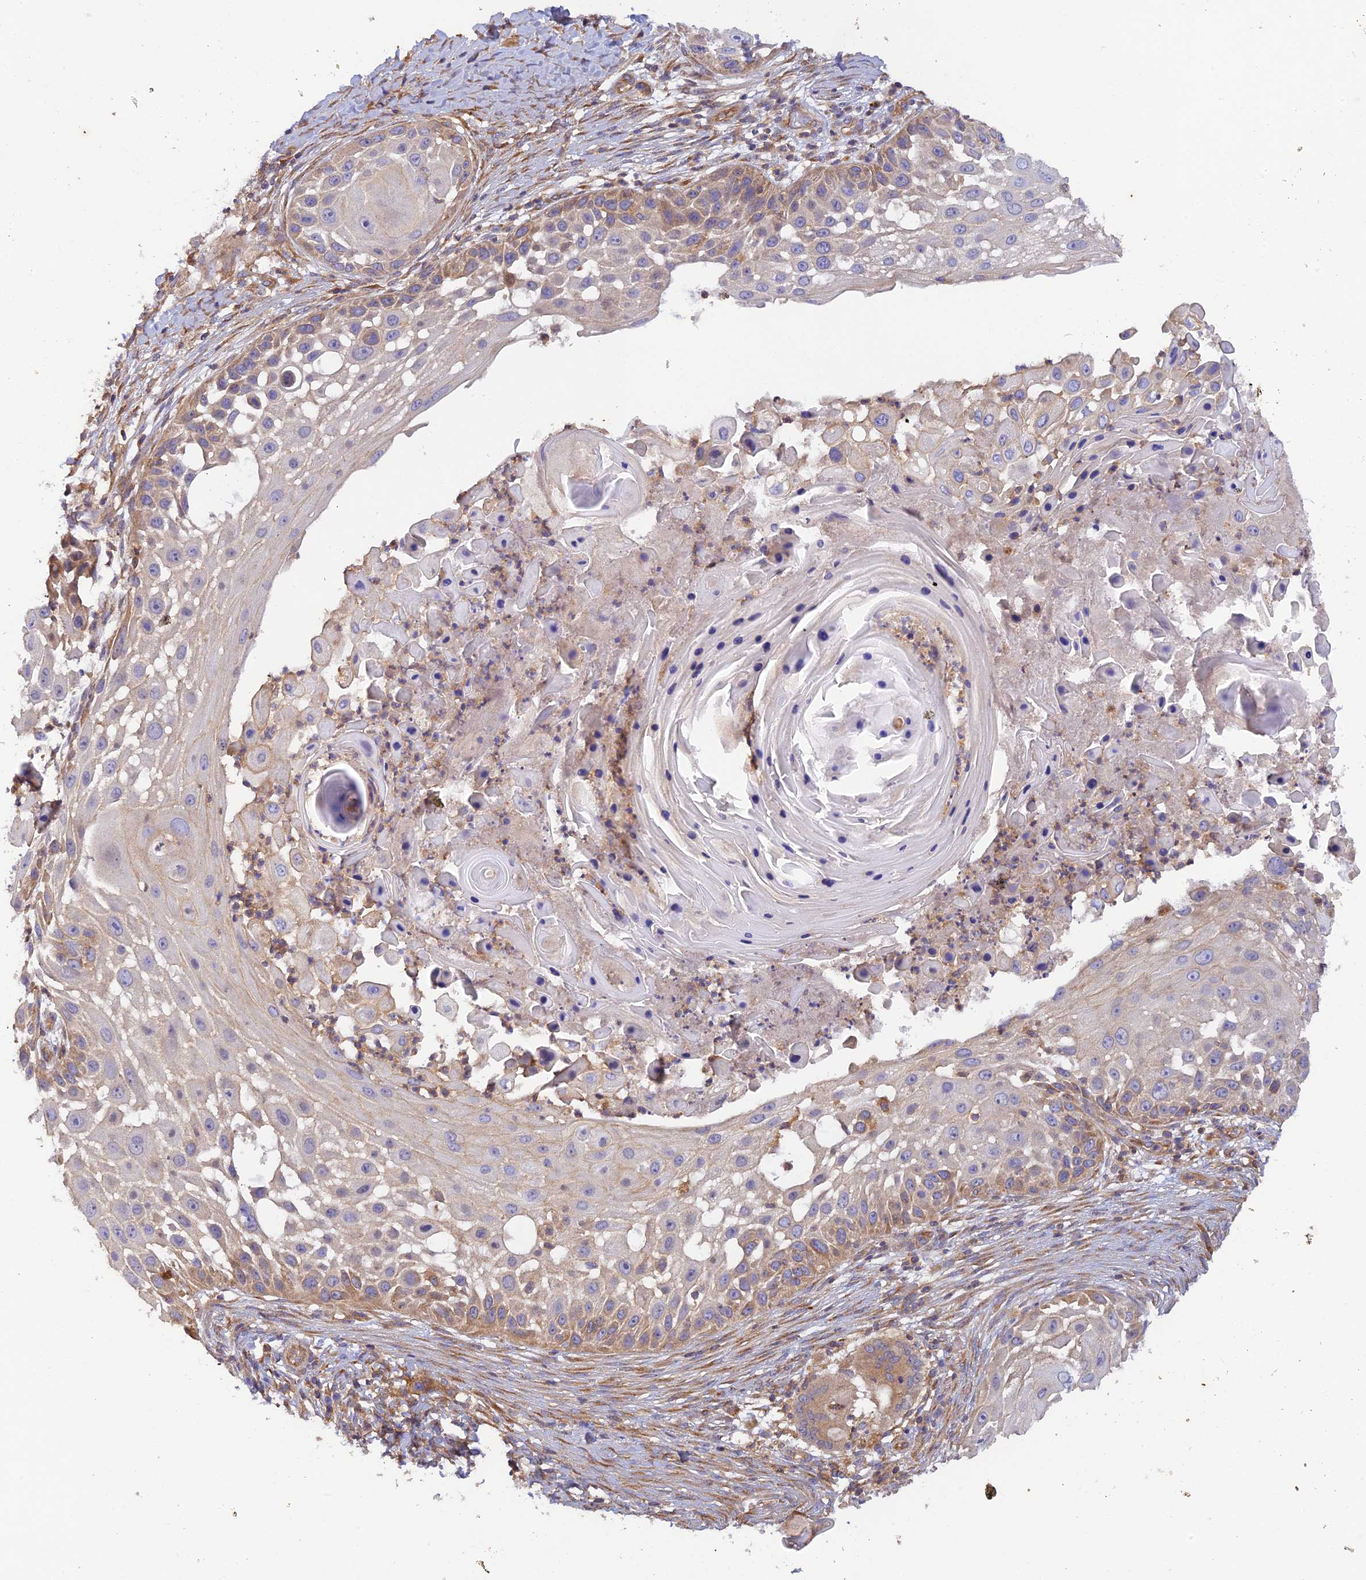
{"staining": {"intensity": "moderate", "quantity": "<25%", "location": "cytoplasmic/membranous"}, "tissue": "skin cancer", "cell_type": "Tumor cells", "image_type": "cancer", "snomed": [{"axis": "morphology", "description": "Squamous cell carcinoma, NOS"}, {"axis": "topography", "description": "Skin"}], "caption": "IHC (DAB (3,3'-diaminobenzidine)) staining of human skin cancer (squamous cell carcinoma) exhibits moderate cytoplasmic/membranous protein positivity in about <25% of tumor cells.", "gene": "MYO9A", "patient": {"sex": "female", "age": 44}}